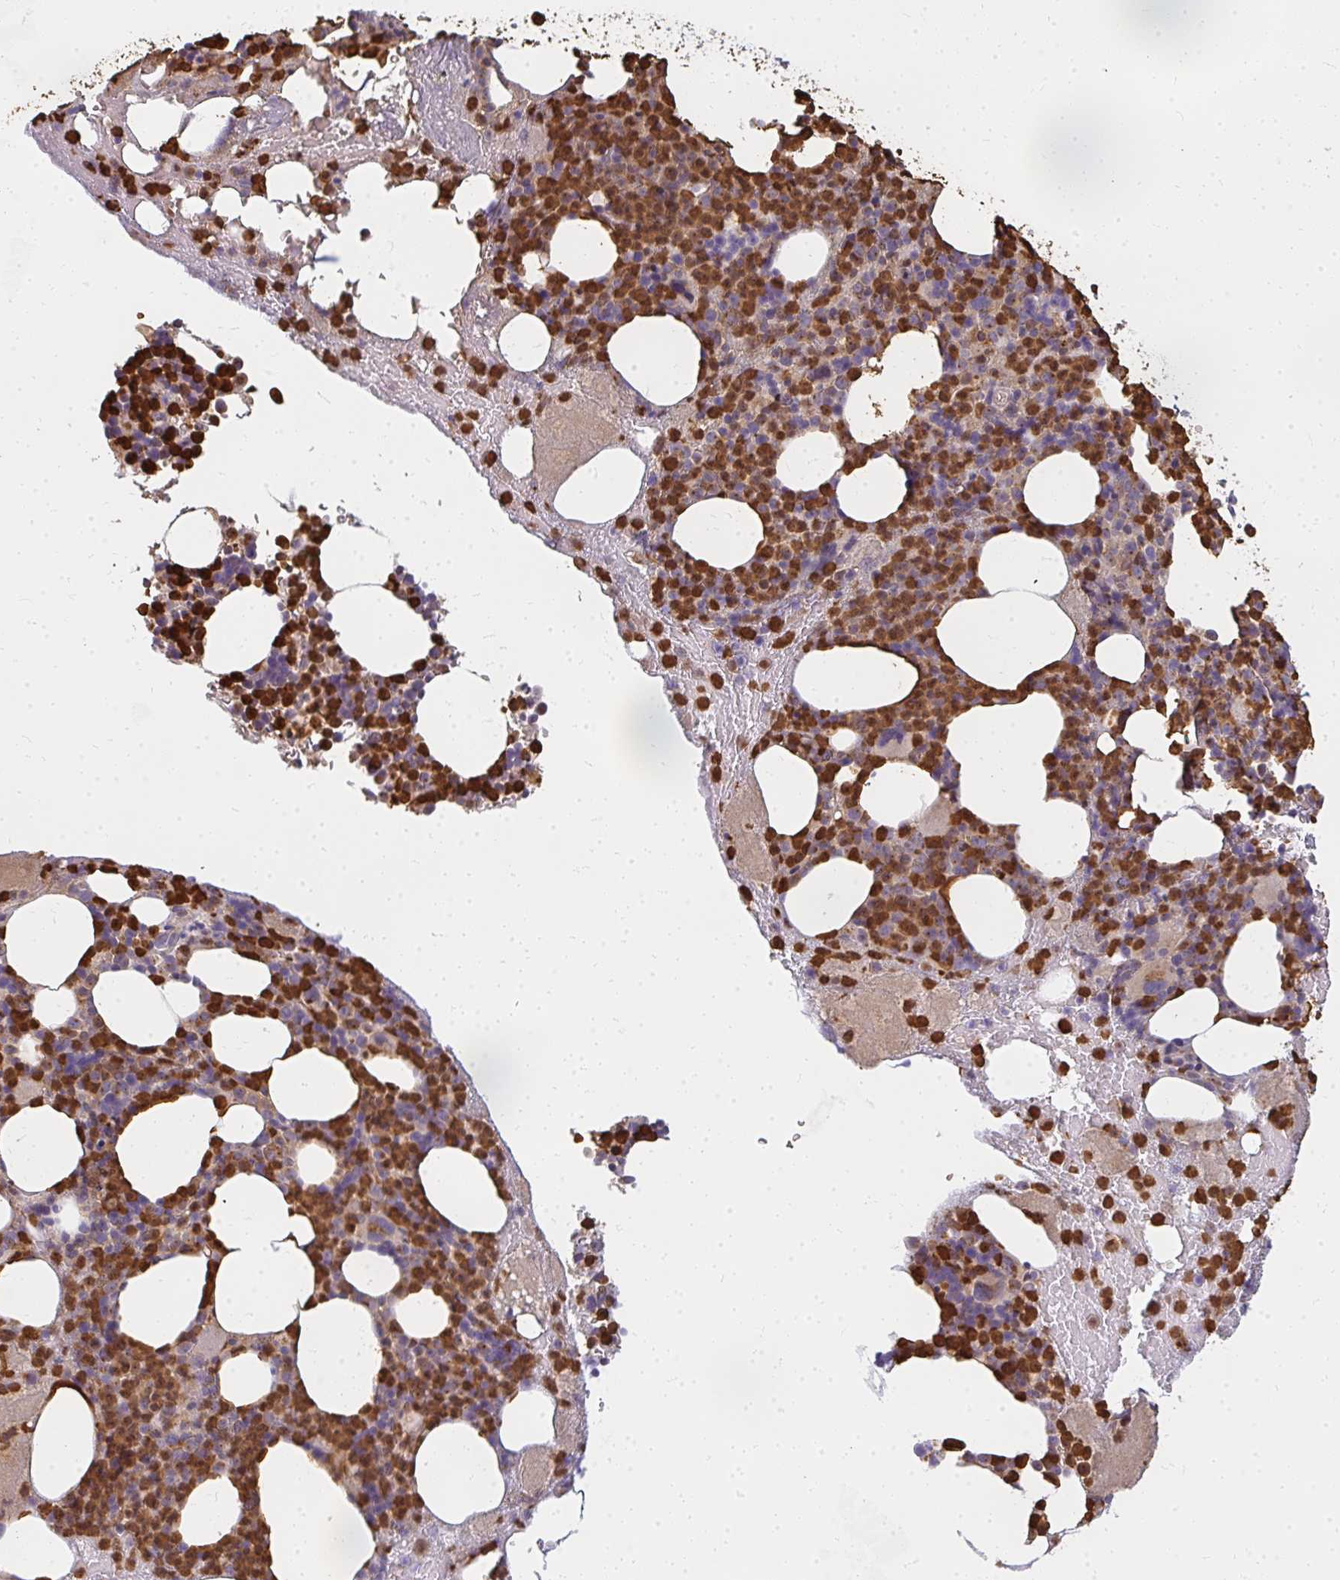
{"staining": {"intensity": "strong", "quantity": ">75%", "location": "cytoplasmic/membranous"}, "tissue": "bone marrow", "cell_type": "Hematopoietic cells", "image_type": "normal", "snomed": [{"axis": "morphology", "description": "Normal tissue, NOS"}, {"axis": "topography", "description": "Bone marrow"}], "caption": "A brown stain shows strong cytoplasmic/membranous positivity of a protein in hematopoietic cells of unremarkable bone marrow. The protein of interest is stained brown, and the nuclei are stained in blue (DAB IHC with brightfield microscopy, high magnification).", "gene": "CNTRL", "patient": {"sex": "female", "age": 59}}